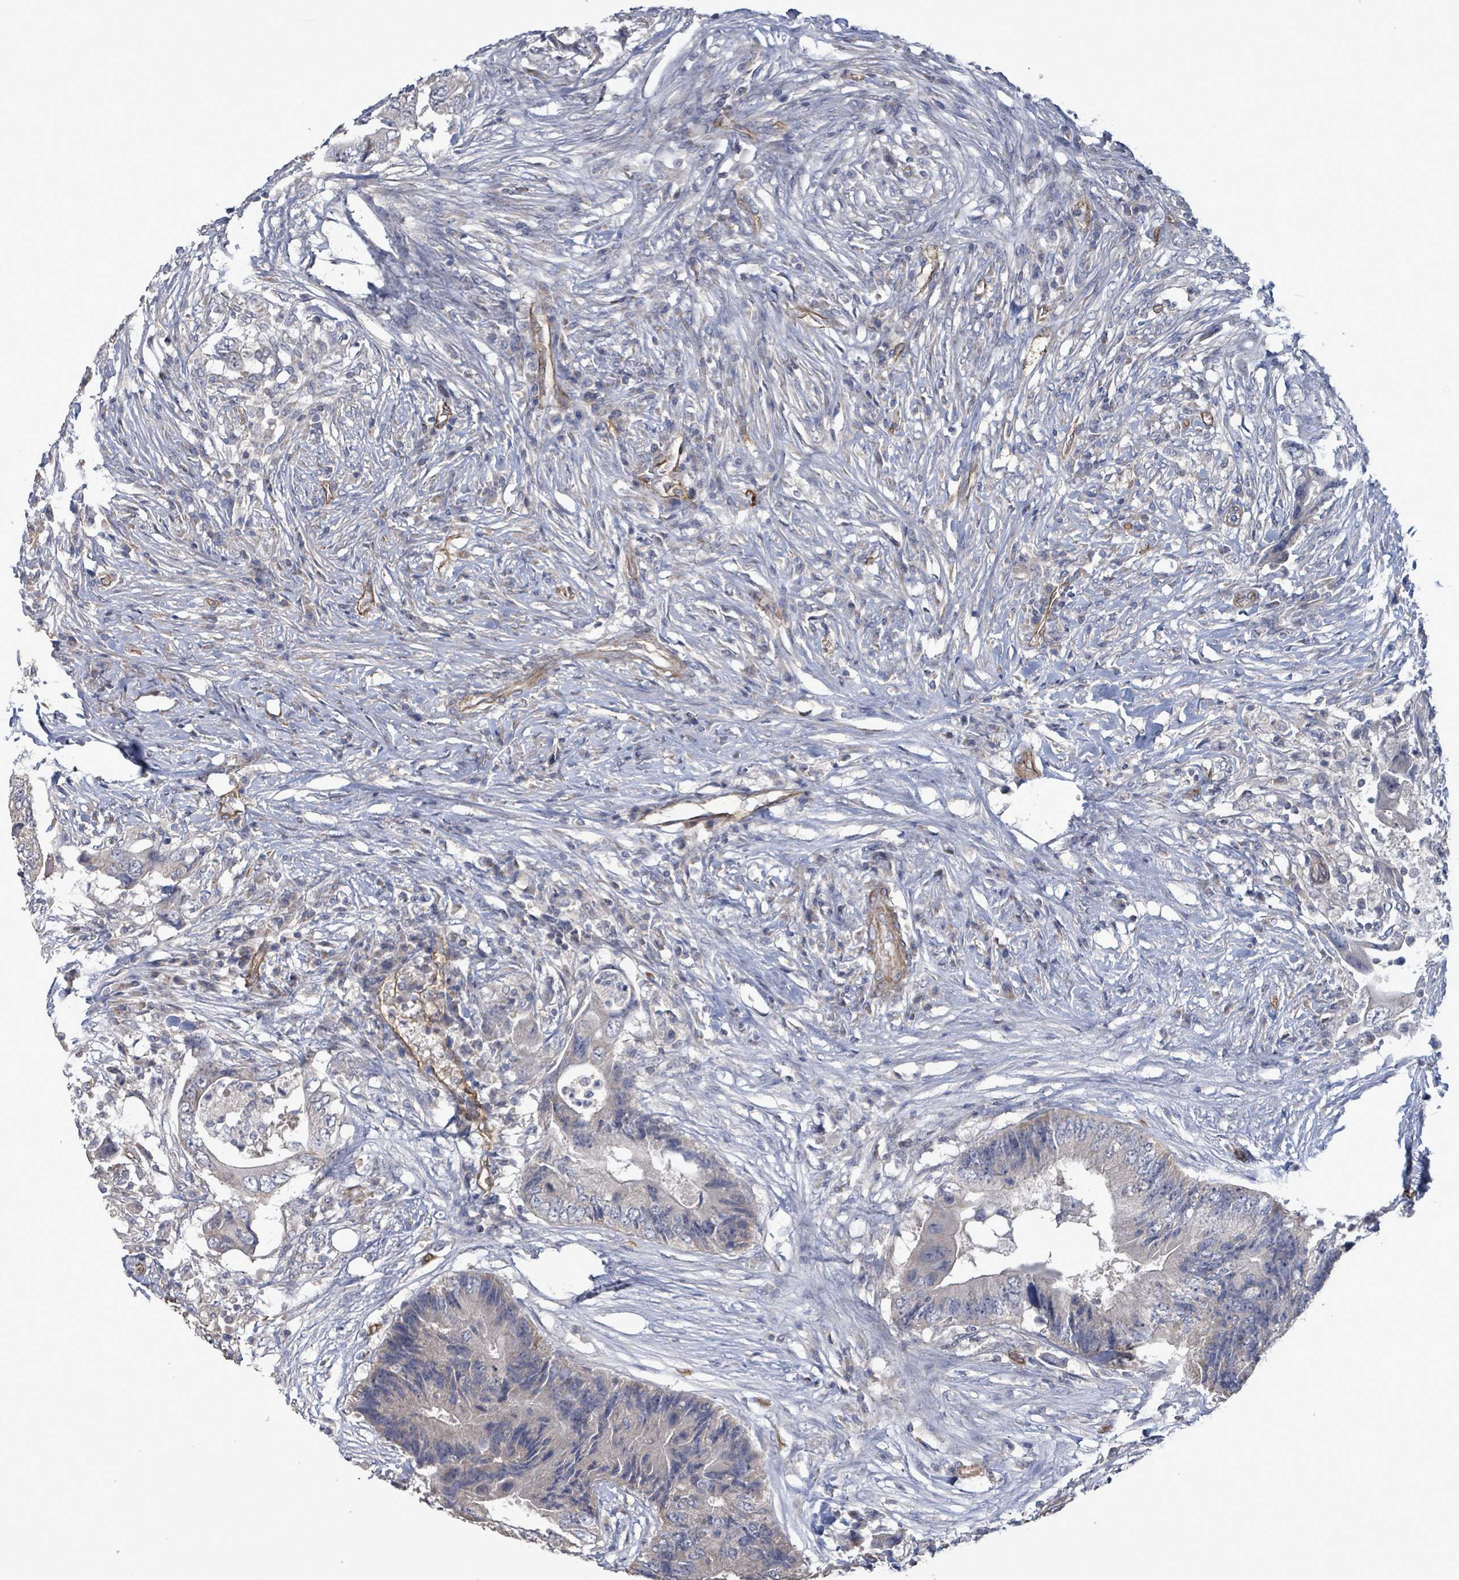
{"staining": {"intensity": "negative", "quantity": "none", "location": "none"}, "tissue": "colorectal cancer", "cell_type": "Tumor cells", "image_type": "cancer", "snomed": [{"axis": "morphology", "description": "Adenocarcinoma, NOS"}, {"axis": "topography", "description": "Colon"}], "caption": "Immunohistochemical staining of human adenocarcinoma (colorectal) reveals no significant expression in tumor cells.", "gene": "KANK3", "patient": {"sex": "male", "age": 71}}